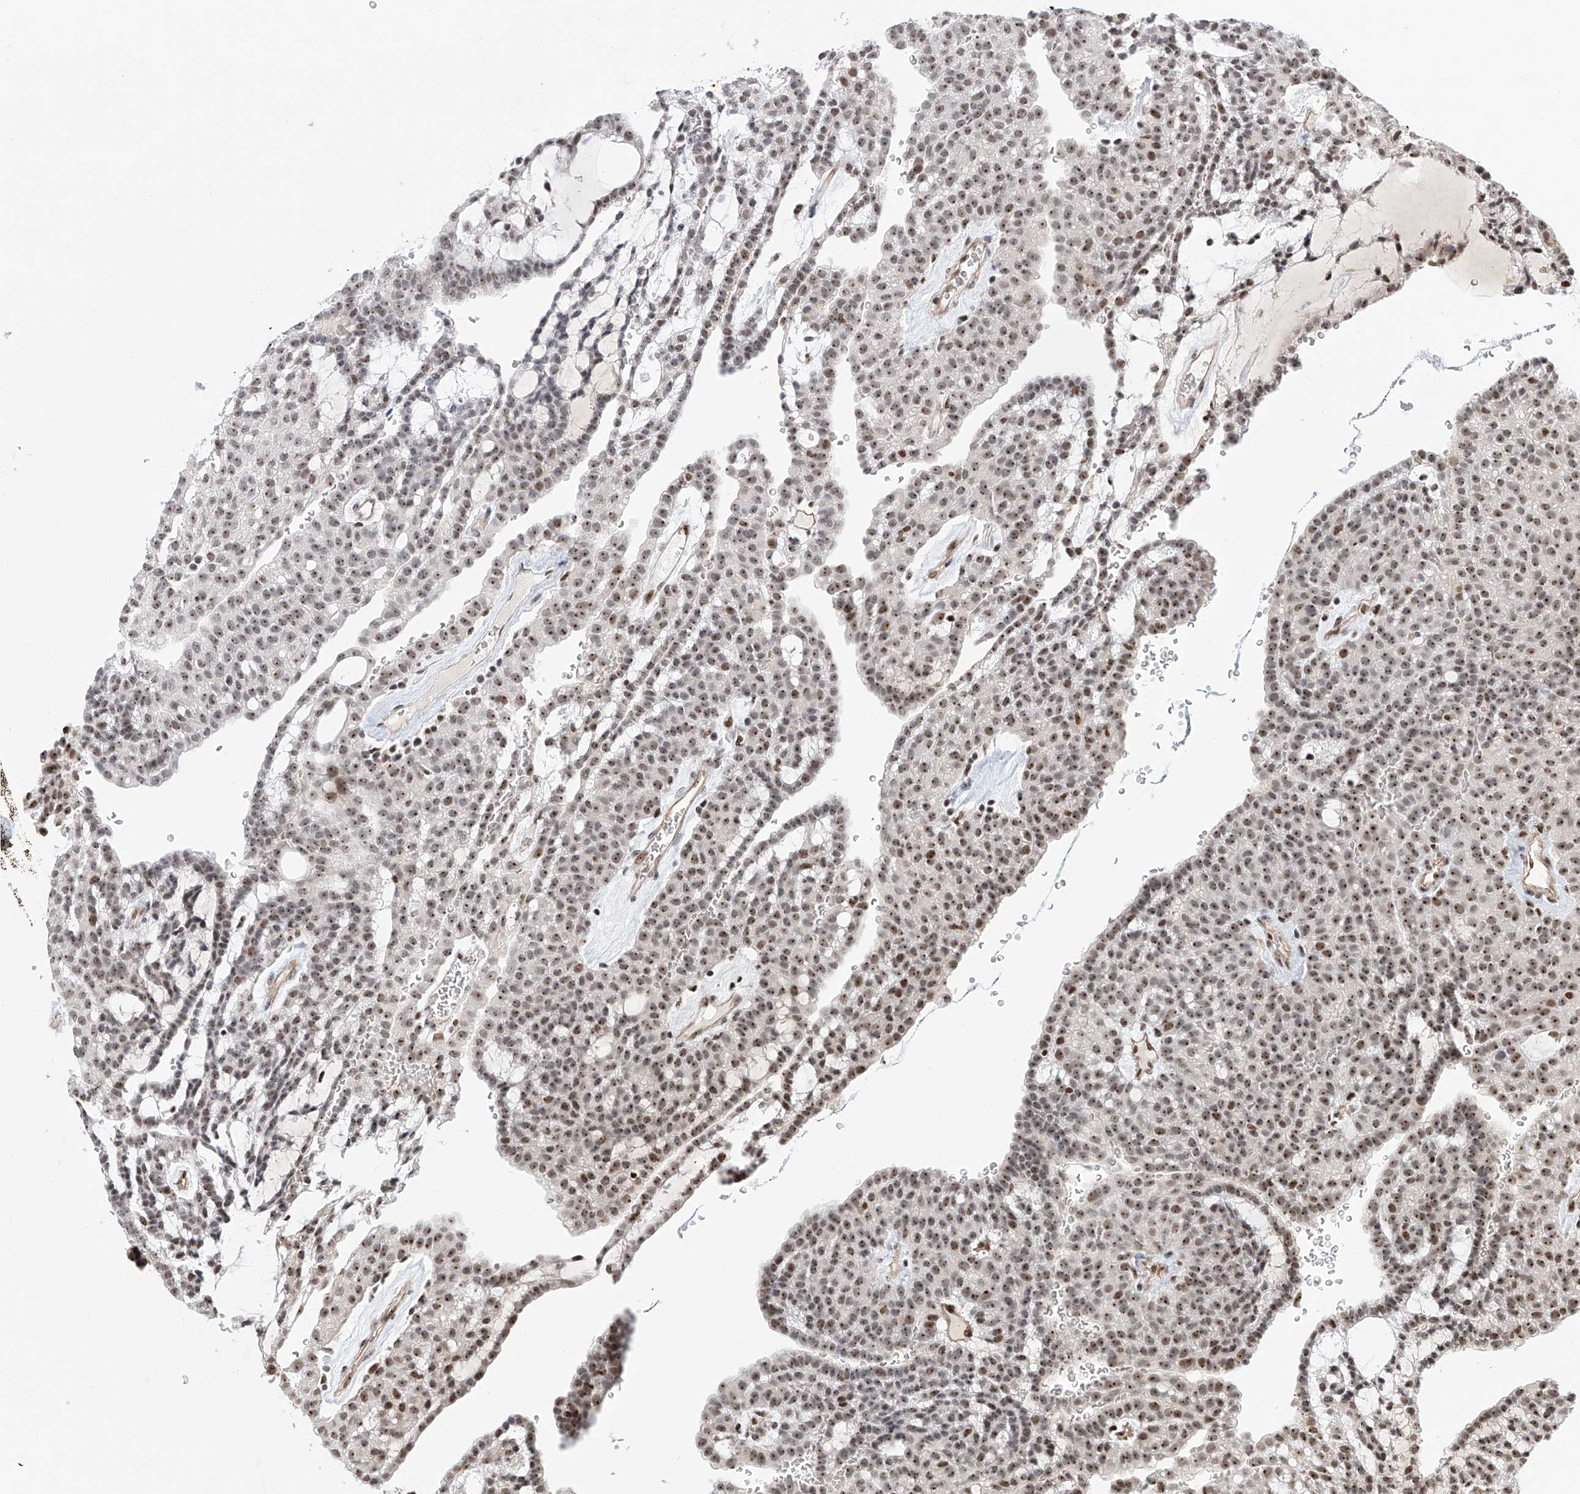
{"staining": {"intensity": "moderate", "quantity": ">75%", "location": "nuclear"}, "tissue": "renal cancer", "cell_type": "Tumor cells", "image_type": "cancer", "snomed": [{"axis": "morphology", "description": "Adenocarcinoma, NOS"}, {"axis": "topography", "description": "Kidney"}], "caption": "Moderate nuclear expression is identified in approximately >75% of tumor cells in renal cancer. (DAB = brown stain, brightfield microscopy at high magnification).", "gene": "PRUNE2", "patient": {"sex": "male", "age": 63}}